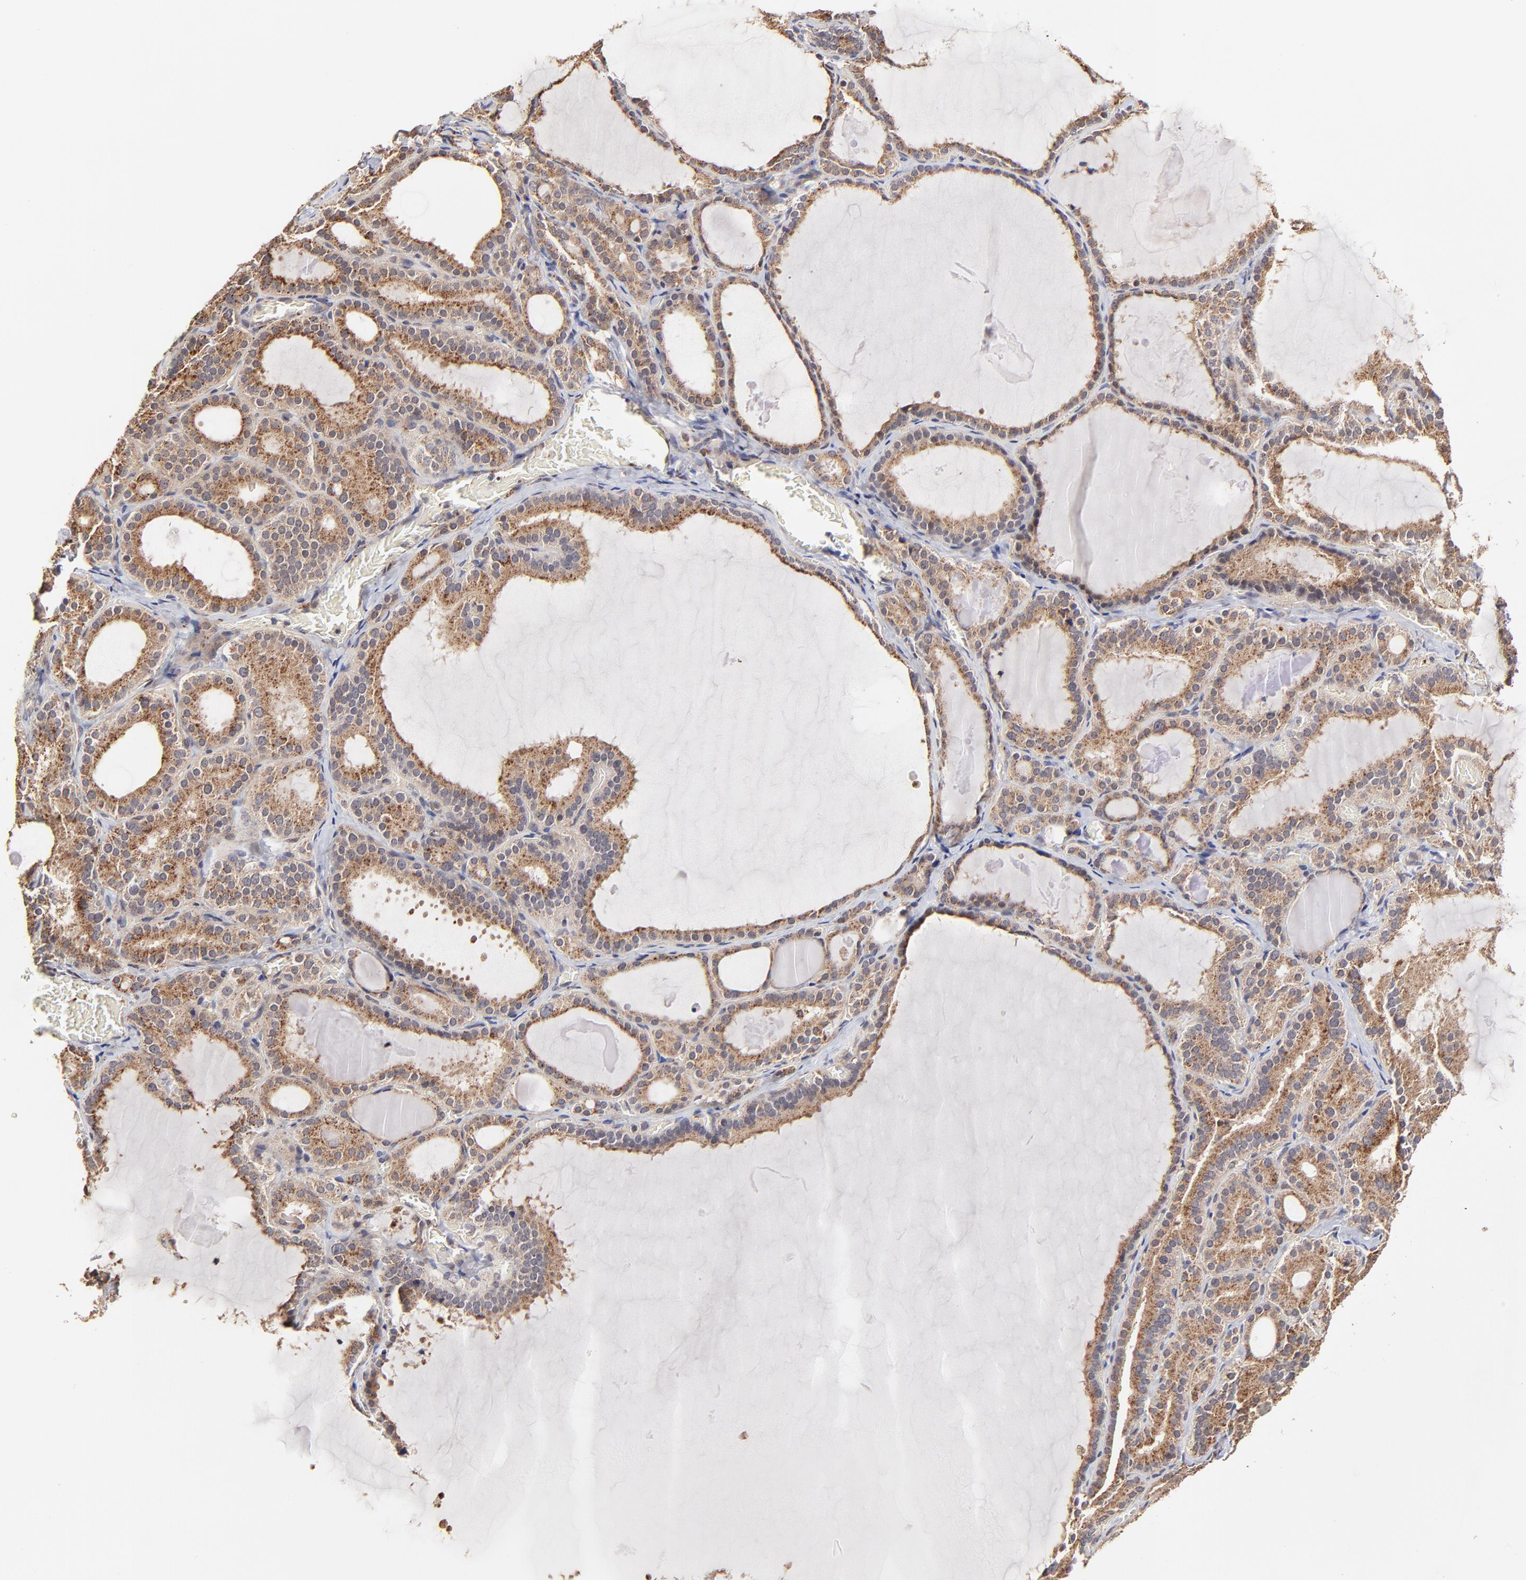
{"staining": {"intensity": "weak", "quantity": ">75%", "location": "cytoplasmic/membranous"}, "tissue": "thyroid gland", "cell_type": "Glandular cells", "image_type": "normal", "snomed": [{"axis": "morphology", "description": "Normal tissue, NOS"}, {"axis": "topography", "description": "Thyroid gland"}], "caption": "Brown immunohistochemical staining in normal human thyroid gland displays weak cytoplasmic/membranous staining in about >75% of glandular cells.", "gene": "MAP2K7", "patient": {"sex": "female", "age": 33}}